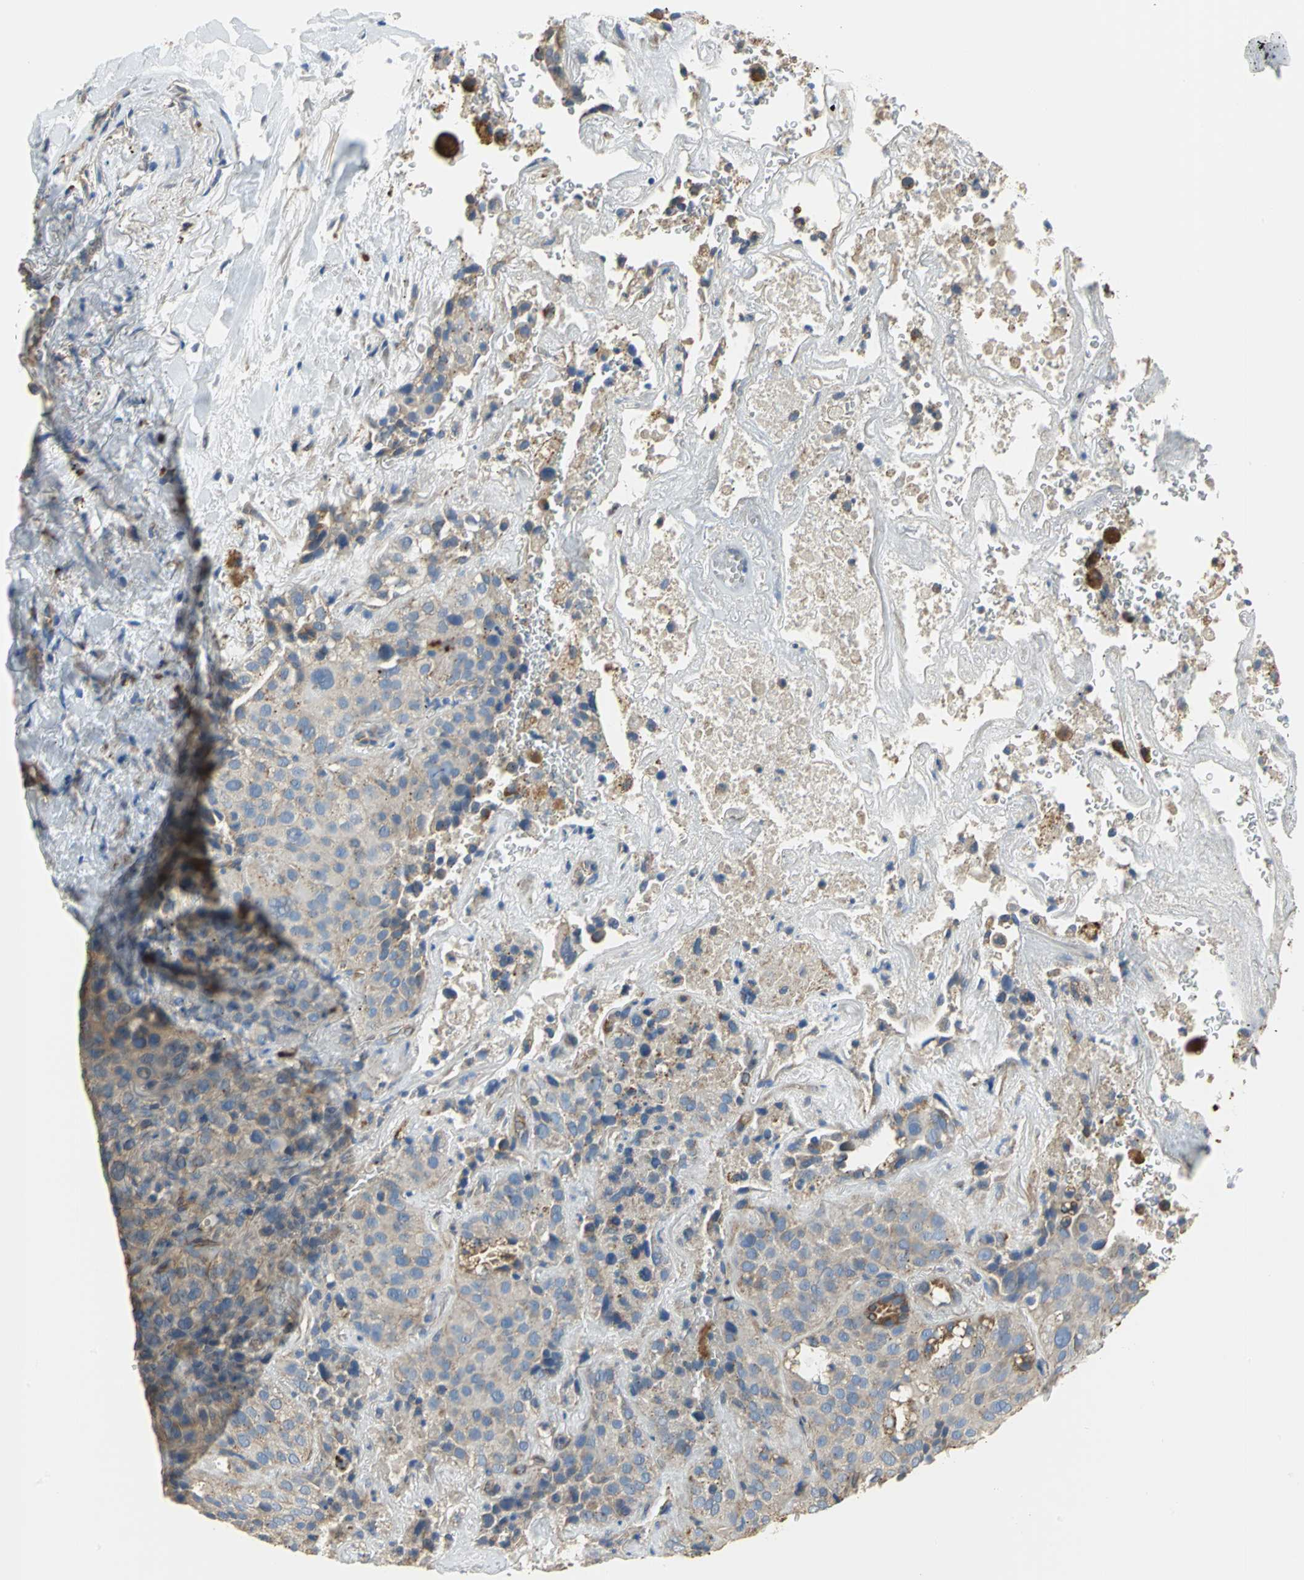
{"staining": {"intensity": "weak", "quantity": "25%-75%", "location": "cytoplasmic/membranous"}, "tissue": "lung cancer", "cell_type": "Tumor cells", "image_type": "cancer", "snomed": [{"axis": "morphology", "description": "Squamous cell carcinoma, NOS"}, {"axis": "topography", "description": "Lung"}], "caption": "This photomicrograph displays lung cancer (squamous cell carcinoma) stained with immunohistochemistry (IHC) to label a protein in brown. The cytoplasmic/membranous of tumor cells show weak positivity for the protein. Nuclei are counter-stained blue.", "gene": "DIAPH2", "patient": {"sex": "male", "age": 54}}